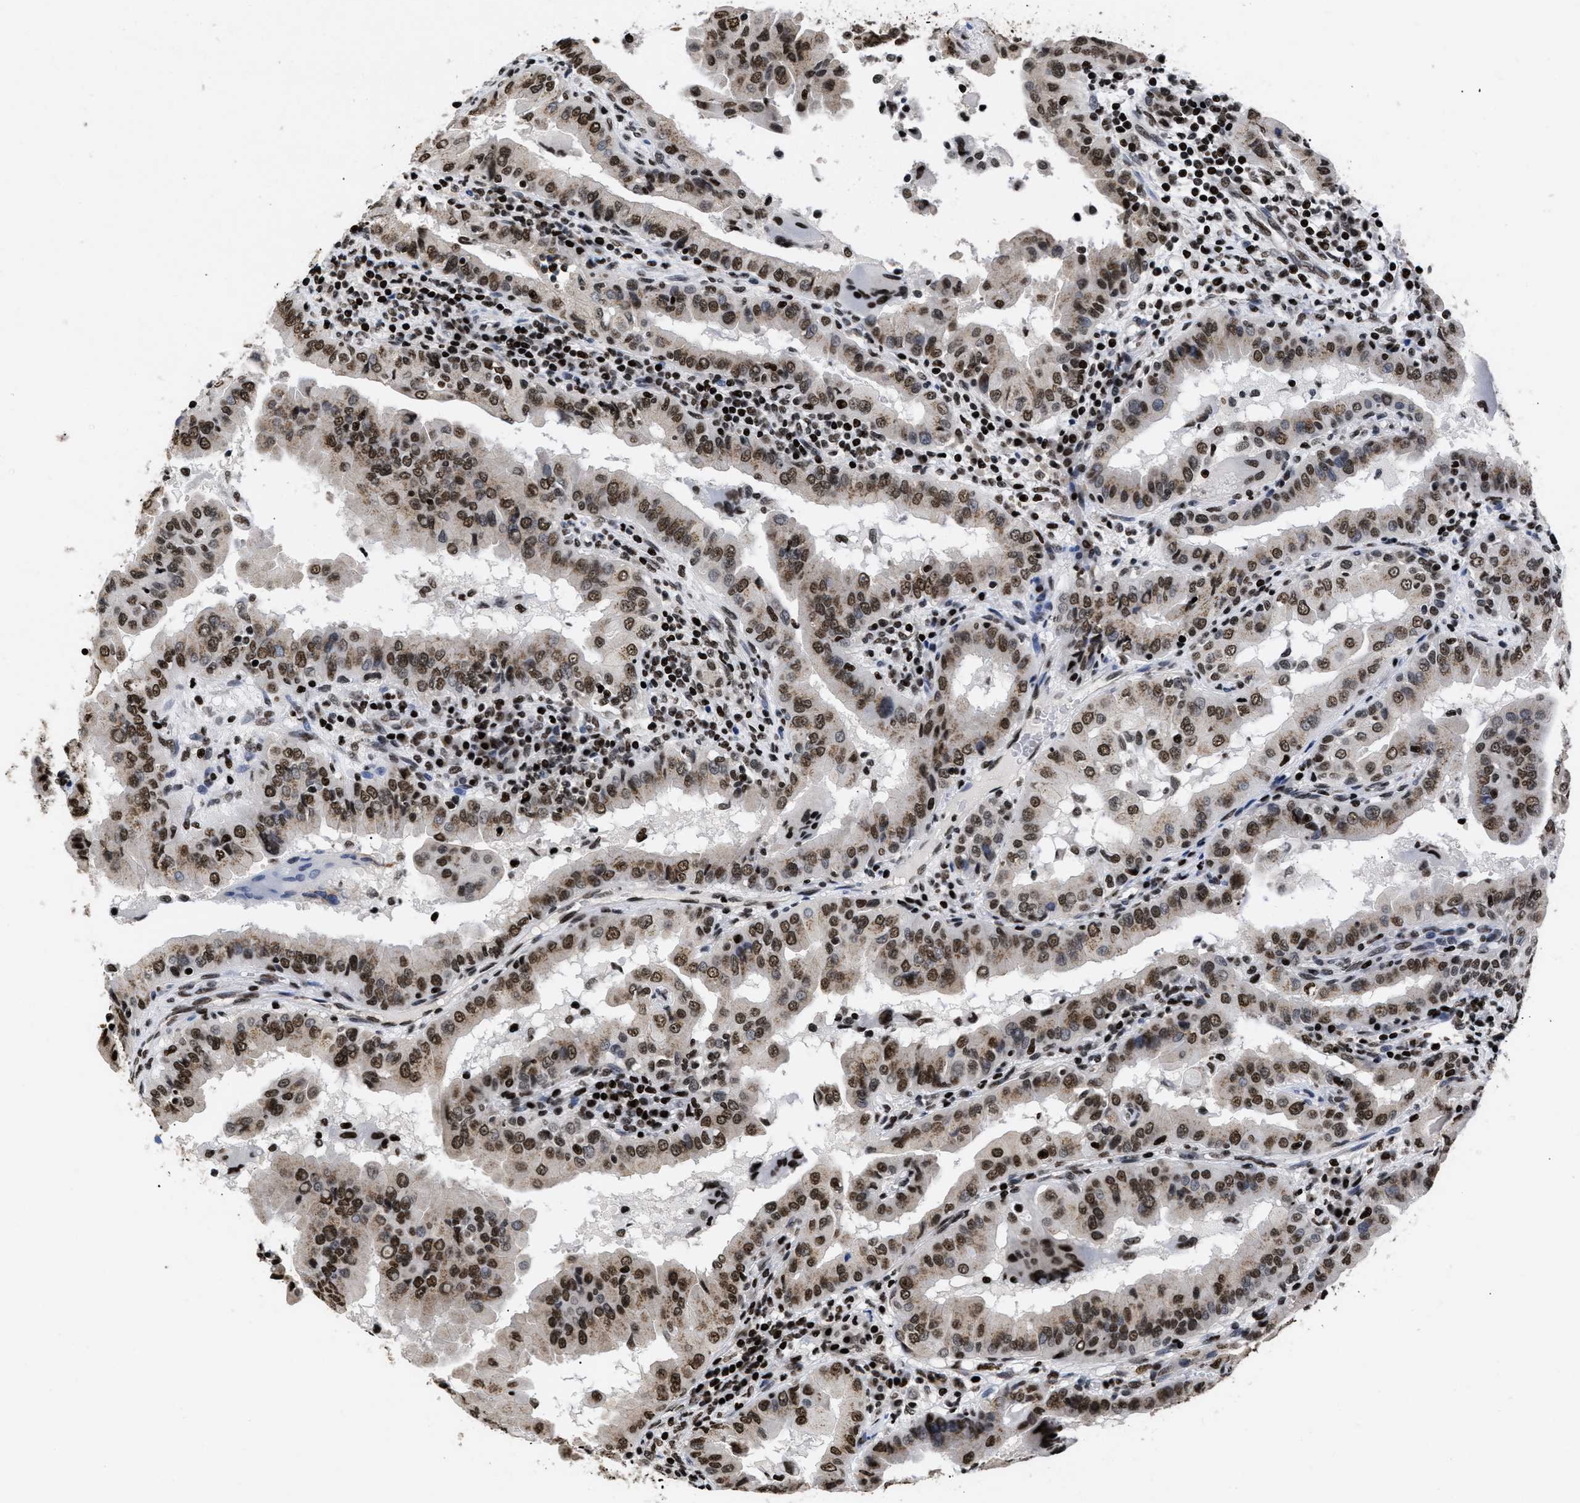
{"staining": {"intensity": "moderate", "quantity": ">75%", "location": "nuclear"}, "tissue": "thyroid cancer", "cell_type": "Tumor cells", "image_type": "cancer", "snomed": [{"axis": "morphology", "description": "Papillary adenocarcinoma, NOS"}, {"axis": "topography", "description": "Thyroid gland"}], "caption": "IHC (DAB) staining of thyroid cancer exhibits moderate nuclear protein staining in approximately >75% of tumor cells. (IHC, brightfield microscopy, high magnification).", "gene": "CALHM3", "patient": {"sex": "male", "age": 33}}